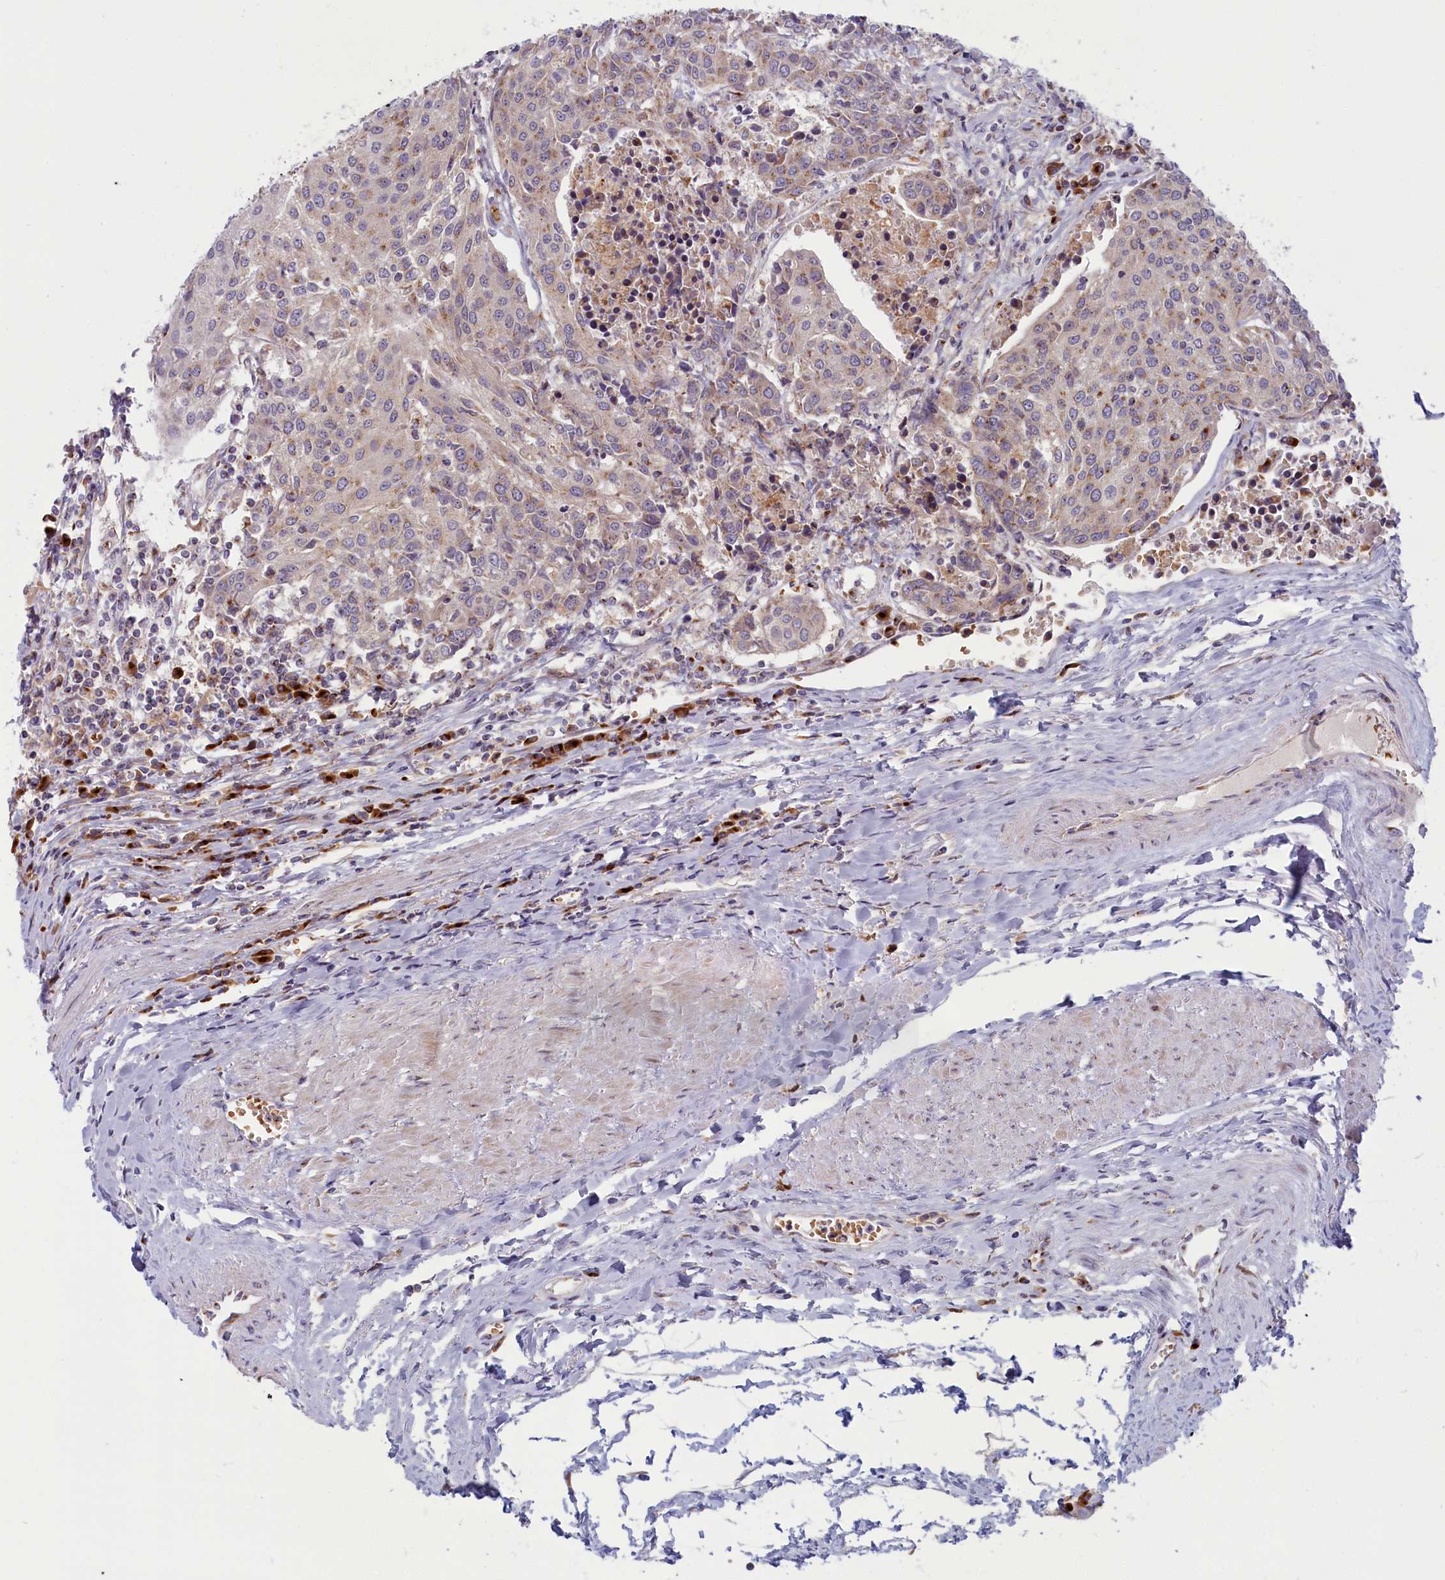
{"staining": {"intensity": "weak", "quantity": "25%-75%", "location": "cytoplasmic/membranous"}, "tissue": "urothelial cancer", "cell_type": "Tumor cells", "image_type": "cancer", "snomed": [{"axis": "morphology", "description": "Urothelial carcinoma, High grade"}, {"axis": "topography", "description": "Urinary bladder"}], "caption": "A brown stain shows weak cytoplasmic/membranous expression of a protein in urothelial carcinoma (high-grade) tumor cells.", "gene": "BLVRB", "patient": {"sex": "female", "age": 85}}